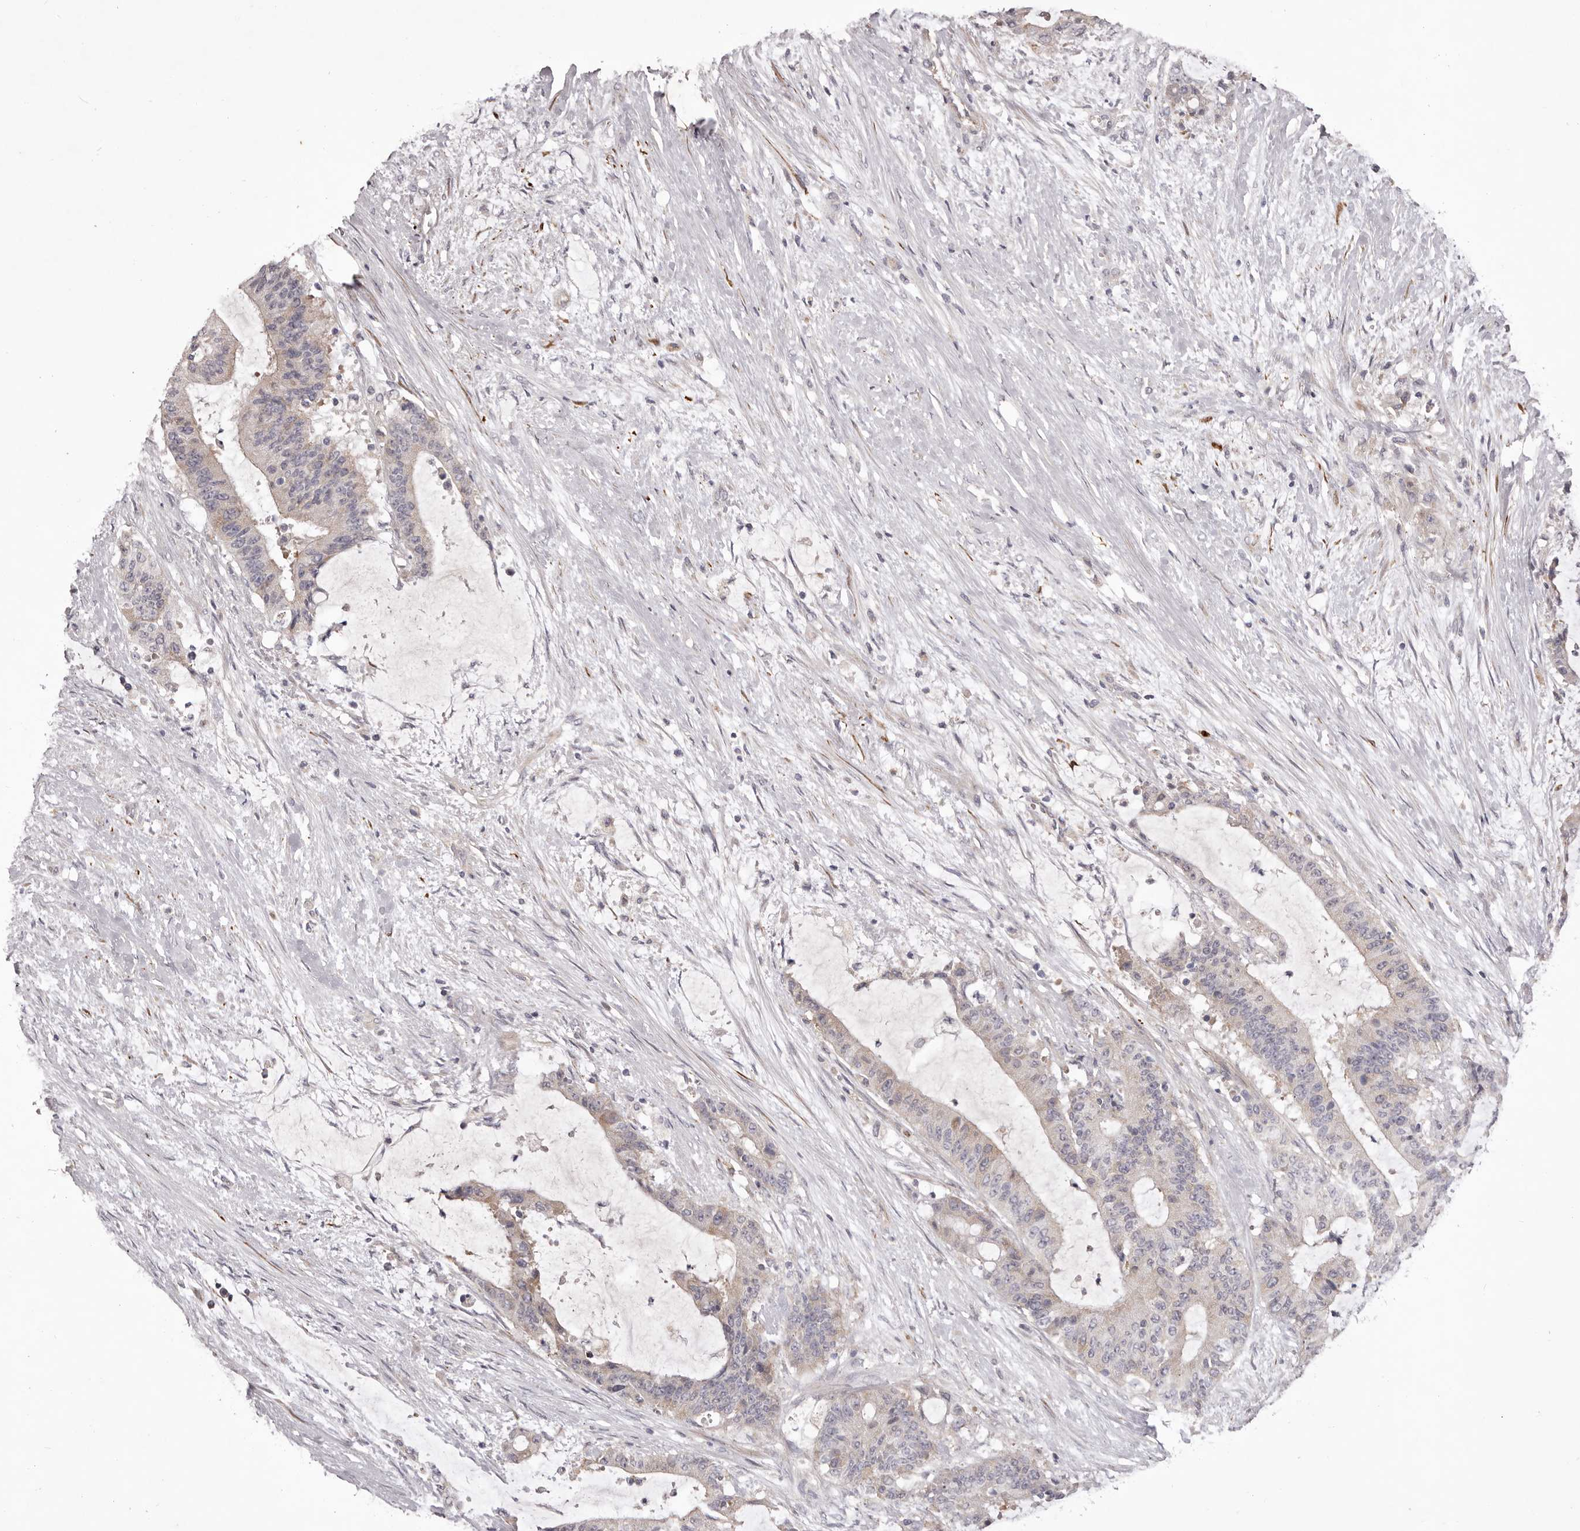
{"staining": {"intensity": "negative", "quantity": "none", "location": "none"}, "tissue": "liver cancer", "cell_type": "Tumor cells", "image_type": "cancer", "snomed": [{"axis": "morphology", "description": "Normal tissue, NOS"}, {"axis": "morphology", "description": "Cholangiocarcinoma"}, {"axis": "topography", "description": "Liver"}, {"axis": "topography", "description": "Peripheral nerve tissue"}], "caption": "The IHC photomicrograph has no significant staining in tumor cells of cholangiocarcinoma (liver) tissue.", "gene": "PNRC1", "patient": {"sex": "female", "age": 73}}